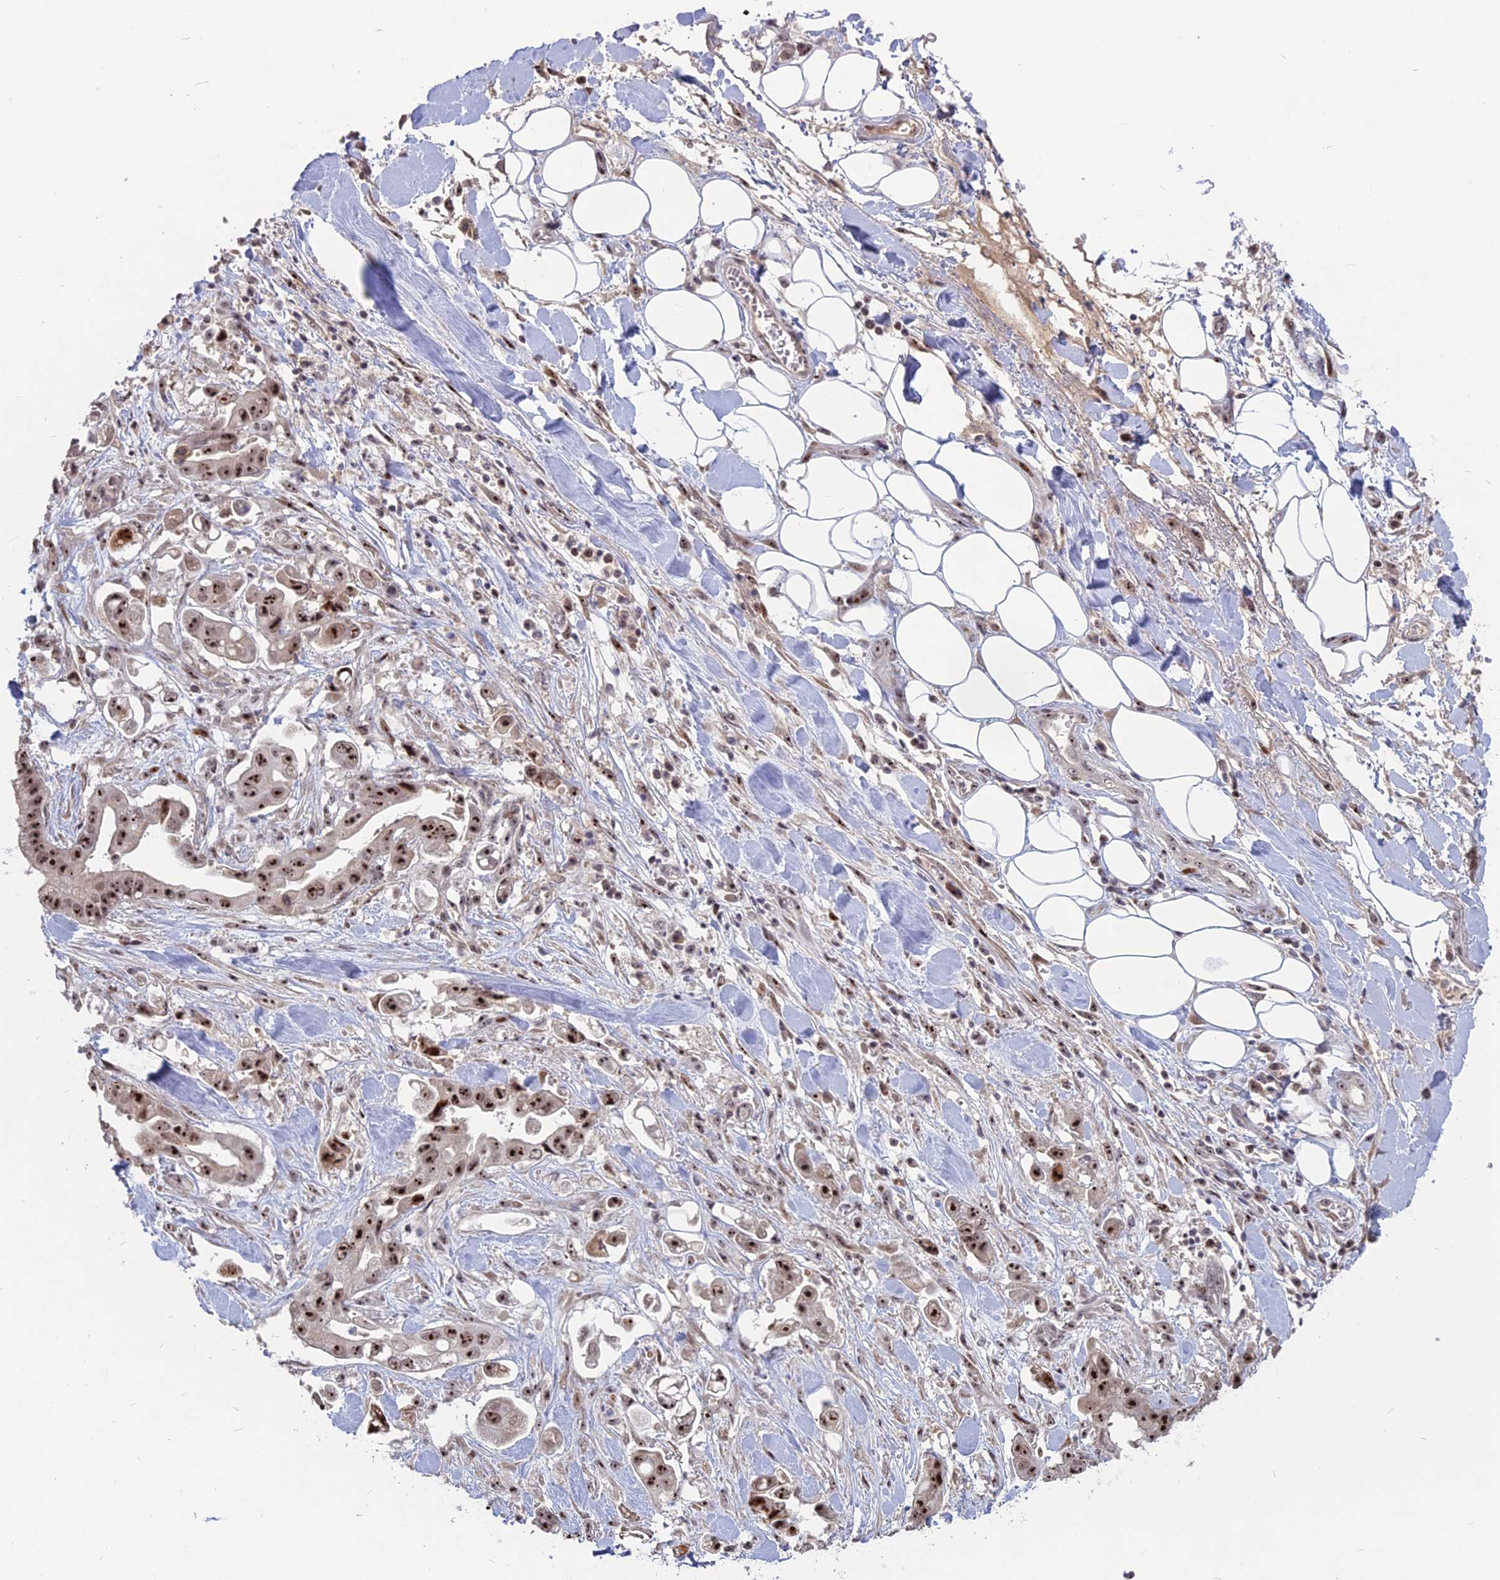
{"staining": {"intensity": "strong", "quantity": ">75%", "location": "nuclear"}, "tissue": "stomach cancer", "cell_type": "Tumor cells", "image_type": "cancer", "snomed": [{"axis": "morphology", "description": "Adenocarcinoma, NOS"}, {"axis": "topography", "description": "Stomach"}], "caption": "High-magnification brightfield microscopy of adenocarcinoma (stomach) stained with DAB (3,3'-diaminobenzidine) (brown) and counterstained with hematoxylin (blue). tumor cells exhibit strong nuclear positivity is appreciated in about>75% of cells. The protein is stained brown, and the nuclei are stained in blue (DAB (3,3'-diaminobenzidine) IHC with brightfield microscopy, high magnification).", "gene": "FAM131A", "patient": {"sex": "male", "age": 62}}